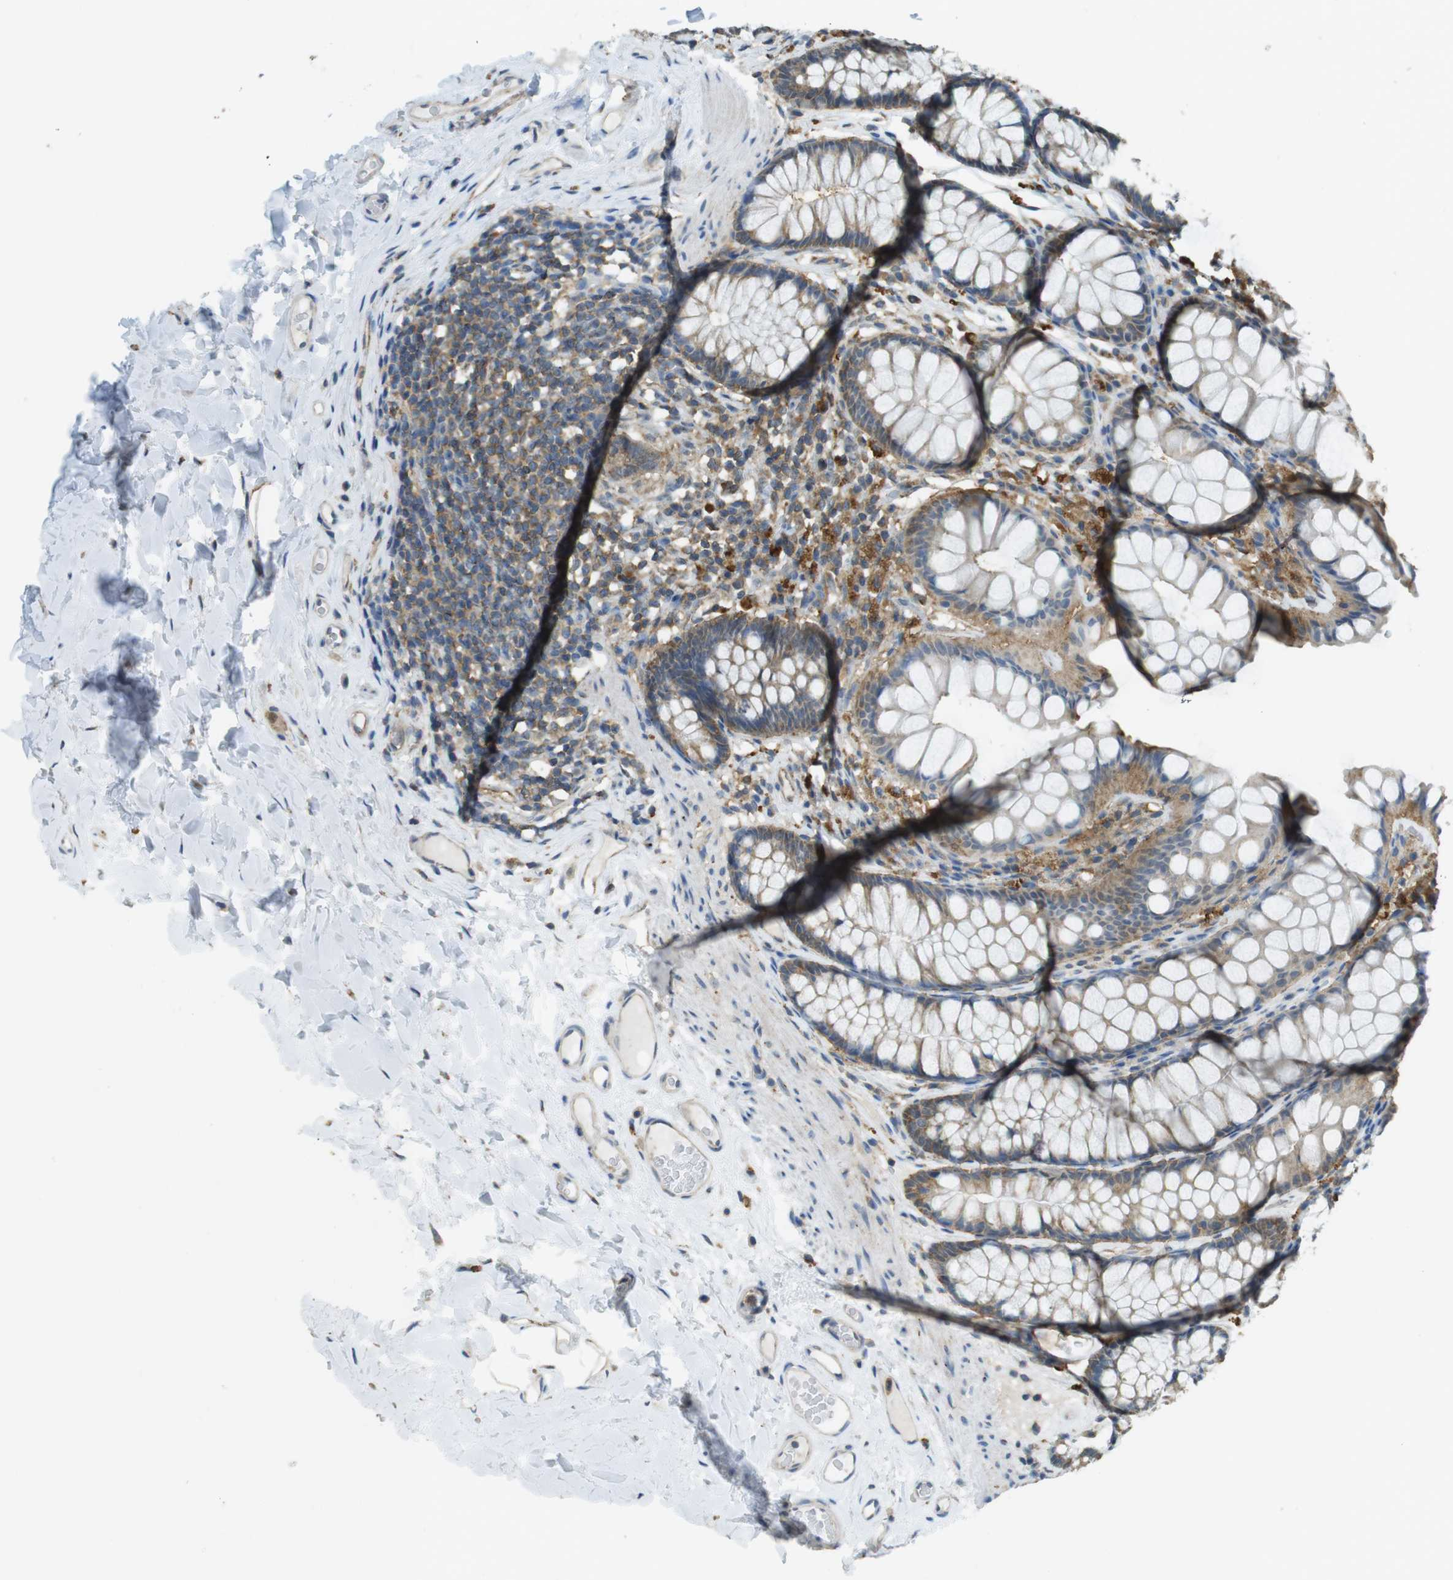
{"staining": {"intensity": "weak", "quantity": ">75%", "location": "cytoplasmic/membranous"}, "tissue": "colon", "cell_type": "Endothelial cells", "image_type": "normal", "snomed": [{"axis": "morphology", "description": "Normal tissue, NOS"}, {"axis": "topography", "description": "Colon"}], "caption": "Protein analysis of normal colon reveals weak cytoplasmic/membranous staining in approximately >75% of endothelial cells. (IHC, brightfield microscopy, high magnification).", "gene": "BRI3BP", "patient": {"sex": "female", "age": 55}}